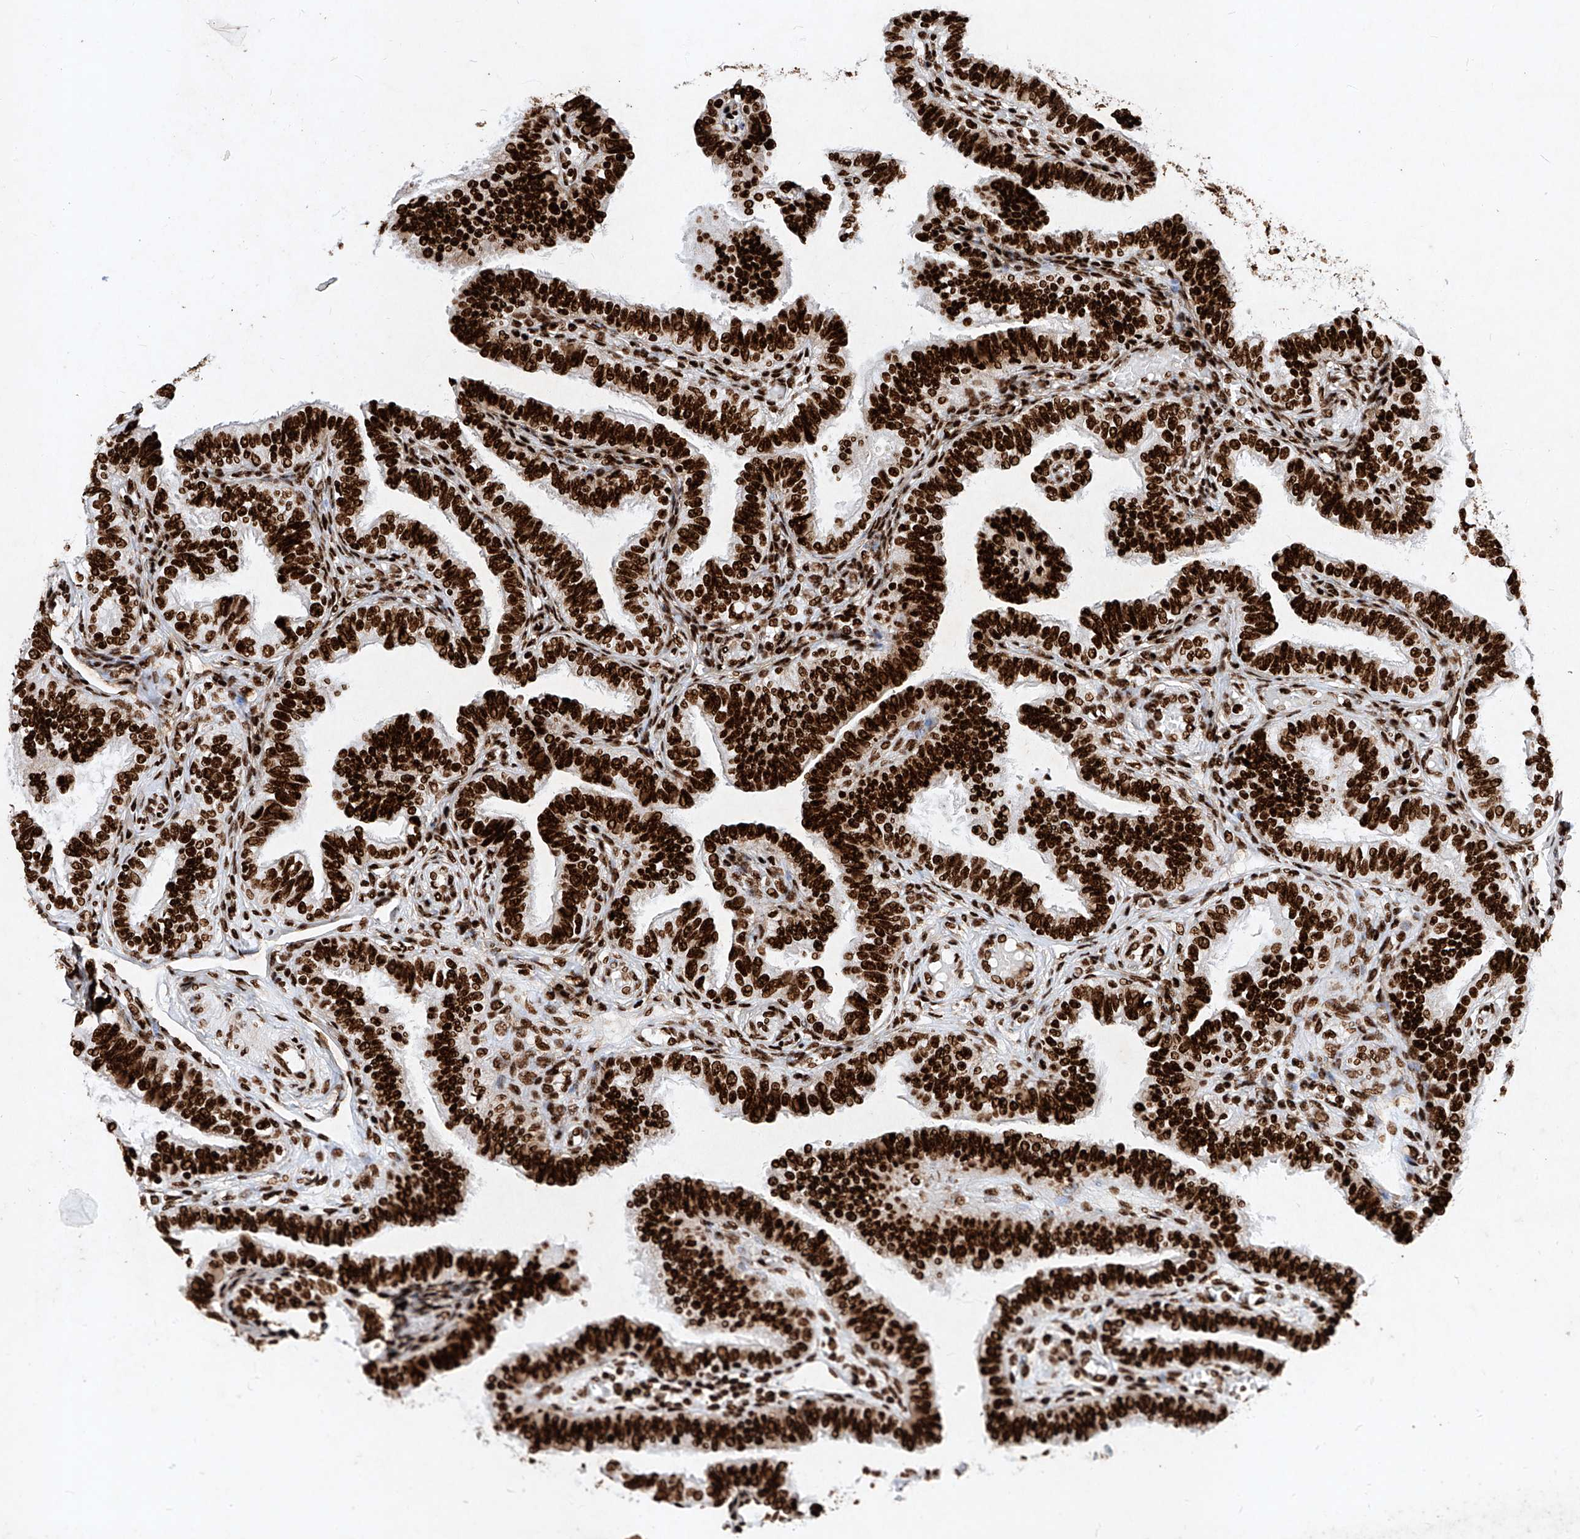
{"staining": {"intensity": "strong", "quantity": ">75%", "location": "nuclear"}, "tissue": "fallopian tube", "cell_type": "Glandular cells", "image_type": "normal", "snomed": [{"axis": "morphology", "description": "Normal tissue, NOS"}, {"axis": "topography", "description": "Fallopian tube"}], "caption": "The immunohistochemical stain highlights strong nuclear staining in glandular cells of normal fallopian tube. (Stains: DAB in brown, nuclei in blue, Microscopy: brightfield microscopy at high magnification).", "gene": "SRSF6", "patient": {"sex": "female", "age": 39}}